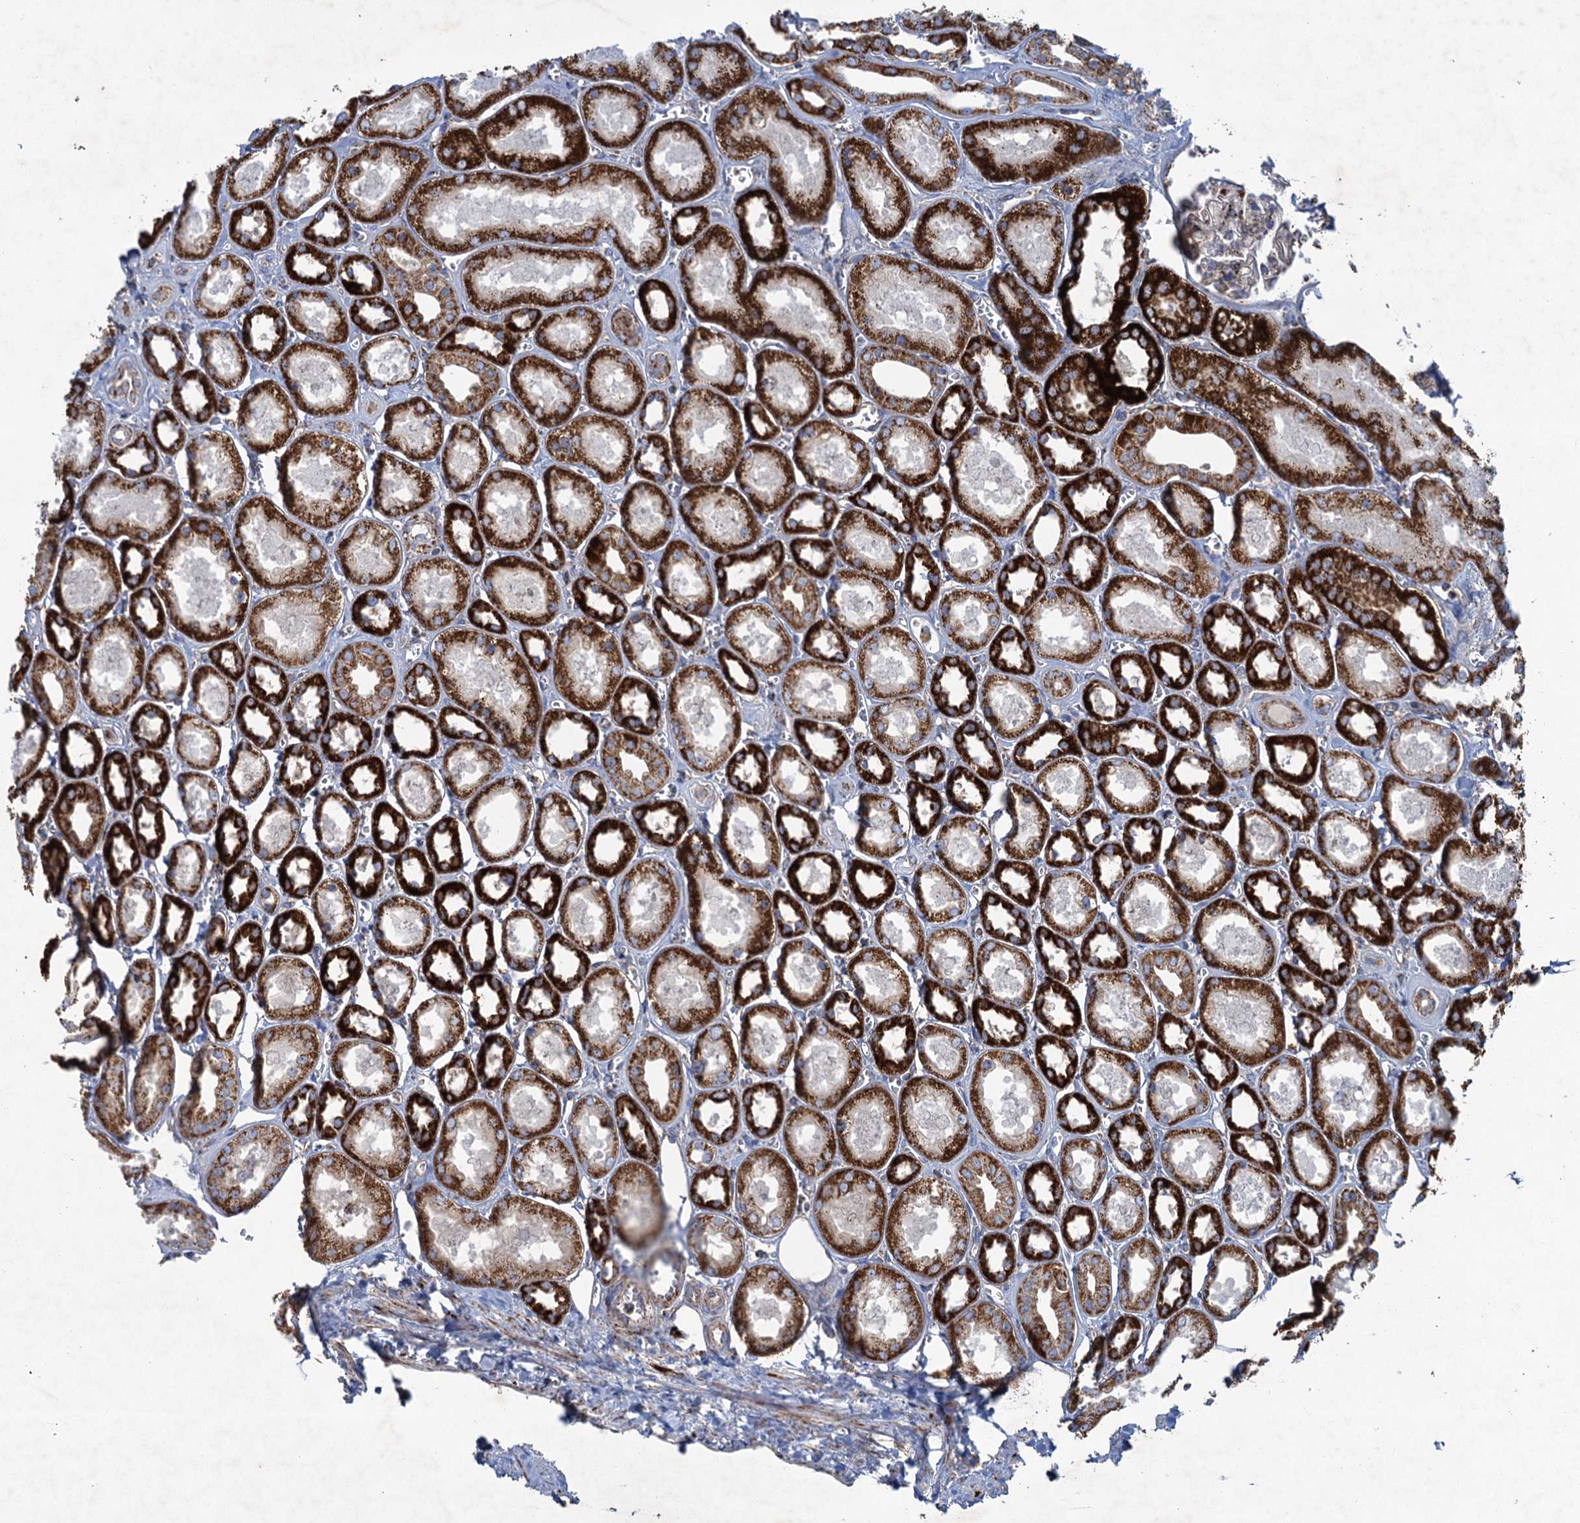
{"staining": {"intensity": "moderate", "quantity": "25%-75%", "location": "cytoplasmic/membranous"}, "tissue": "kidney", "cell_type": "Cells in glomeruli", "image_type": "normal", "snomed": [{"axis": "morphology", "description": "Normal tissue, NOS"}, {"axis": "morphology", "description": "Adenocarcinoma, NOS"}, {"axis": "topography", "description": "Kidney"}], "caption": "Kidney stained with immunohistochemistry (IHC) reveals moderate cytoplasmic/membranous staining in about 25%-75% of cells in glomeruli.", "gene": "GTPBP3", "patient": {"sex": "female", "age": 68}}